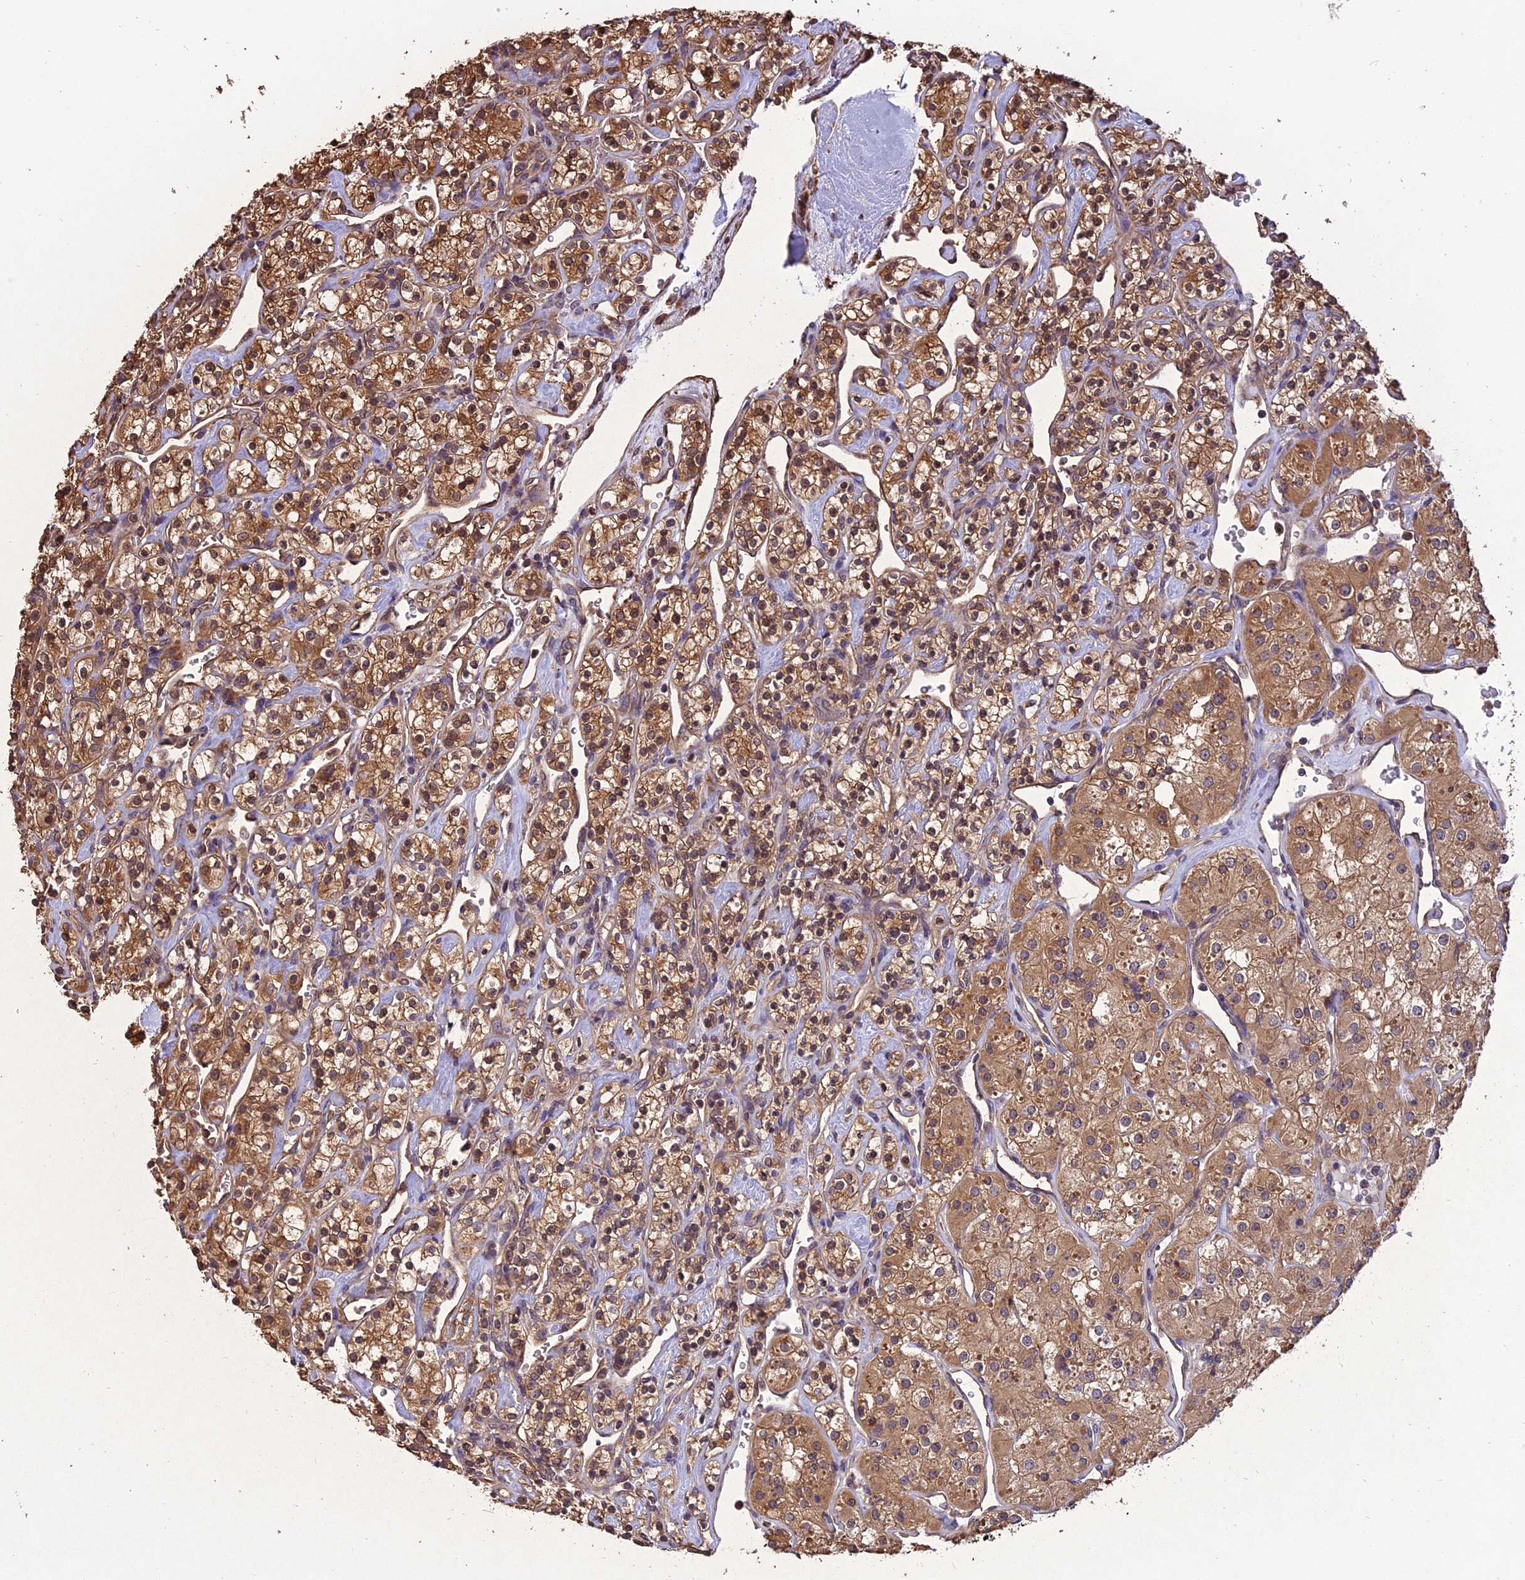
{"staining": {"intensity": "moderate", "quantity": ">75%", "location": "cytoplasmic/membranous"}, "tissue": "renal cancer", "cell_type": "Tumor cells", "image_type": "cancer", "snomed": [{"axis": "morphology", "description": "Adenocarcinoma, NOS"}, {"axis": "topography", "description": "Kidney"}], "caption": "Immunohistochemical staining of renal cancer demonstrates moderate cytoplasmic/membranous protein expression in approximately >75% of tumor cells.", "gene": "CHMP2A", "patient": {"sex": "male", "age": 77}}